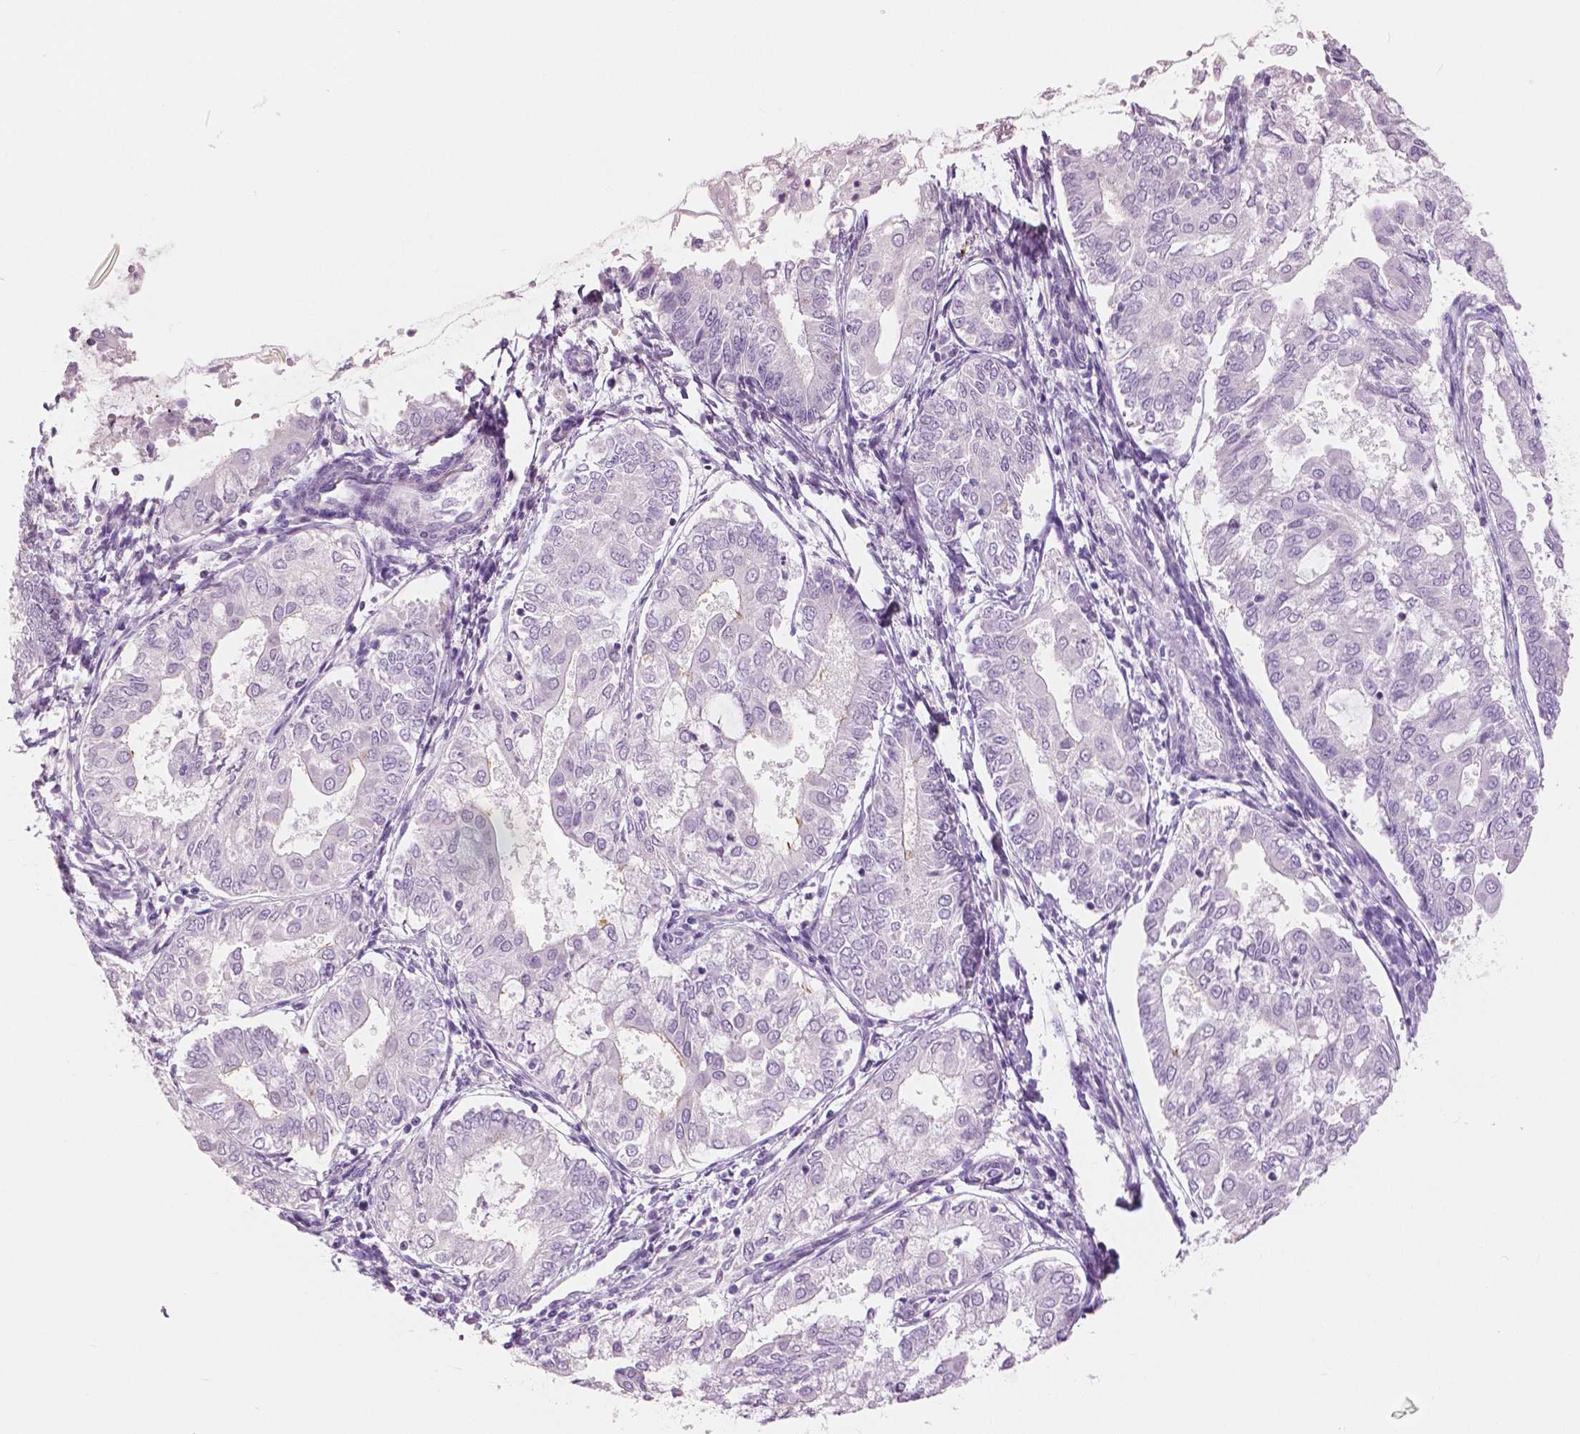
{"staining": {"intensity": "negative", "quantity": "none", "location": "none"}, "tissue": "endometrial cancer", "cell_type": "Tumor cells", "image_type": "cancer", "snomed": [{"axis": "morphology", "description": "Adenocarcinoma, NOS"}, {"axis": "topography", "description": "Endometrium"}], "caption": "Immunohistochemistry micrograph of endometrial cancer stained for a protein (brown), which exhibits no positivity in tumor cells. (DAB (3,3'-diaminobenzidine) immunohistochemistry with hematoxylin counter stain).", "gene": "SLC24A1", "patient": {"sex": "female", "age": 68}}